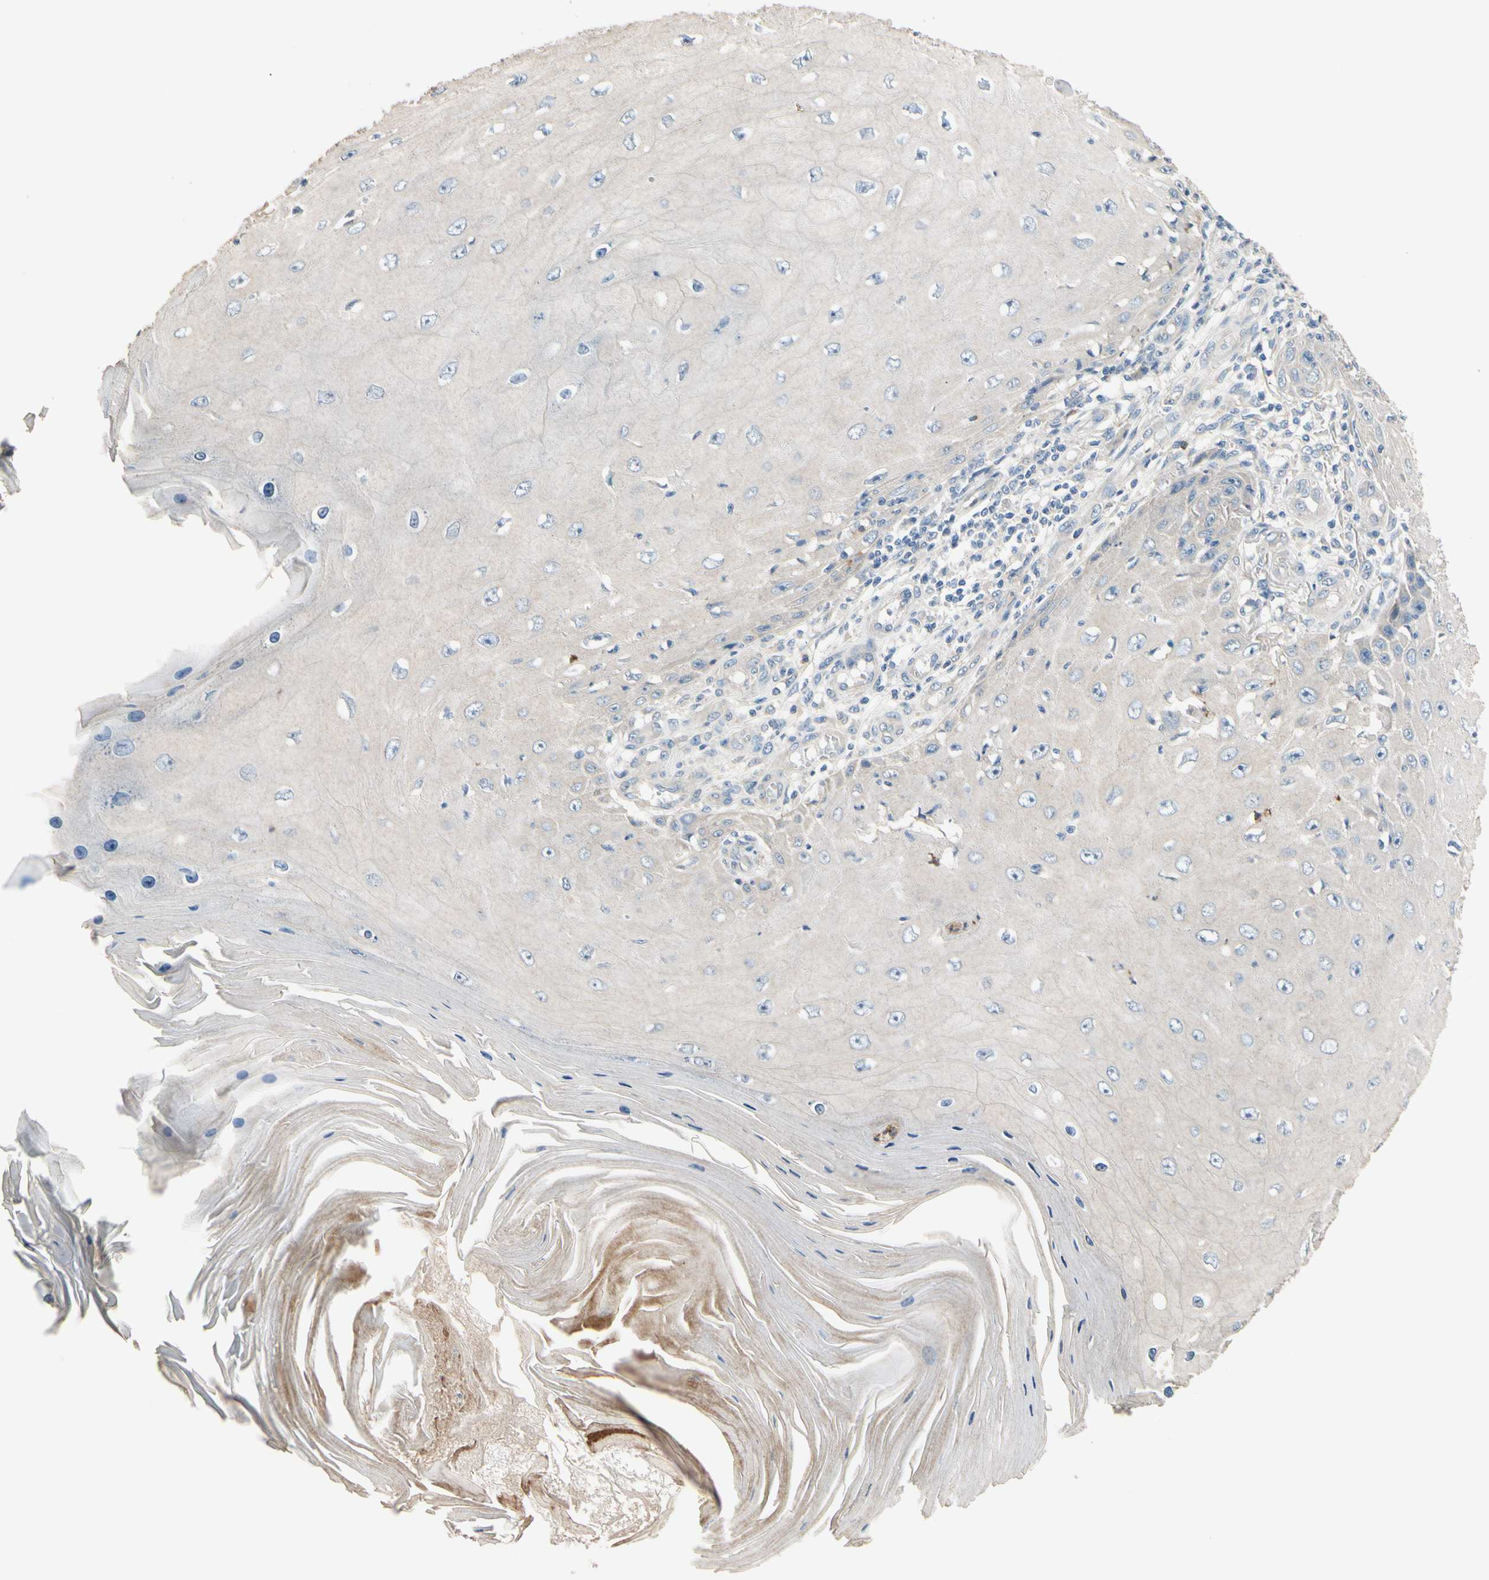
{"staining": {"intensity": "negative", "quantity": "none", "location": "none"}, "tissue": "skin cancer", "cell_type": "Tumor cells", "image_type": "cancer", "snomed": [{"axis": "morphology", "description": "Squamous cell carcinoma, NOS"}, {"axis": "topography", "description": "Skin"}], "caption": "This is an immunohistochemistry (IHC) histopathology image of squamous cell carcinoma (skin). There is no positivity in tumor cells.", "gene": "SIGLEC5", "patient": {"sex": "female", "age": 73}}